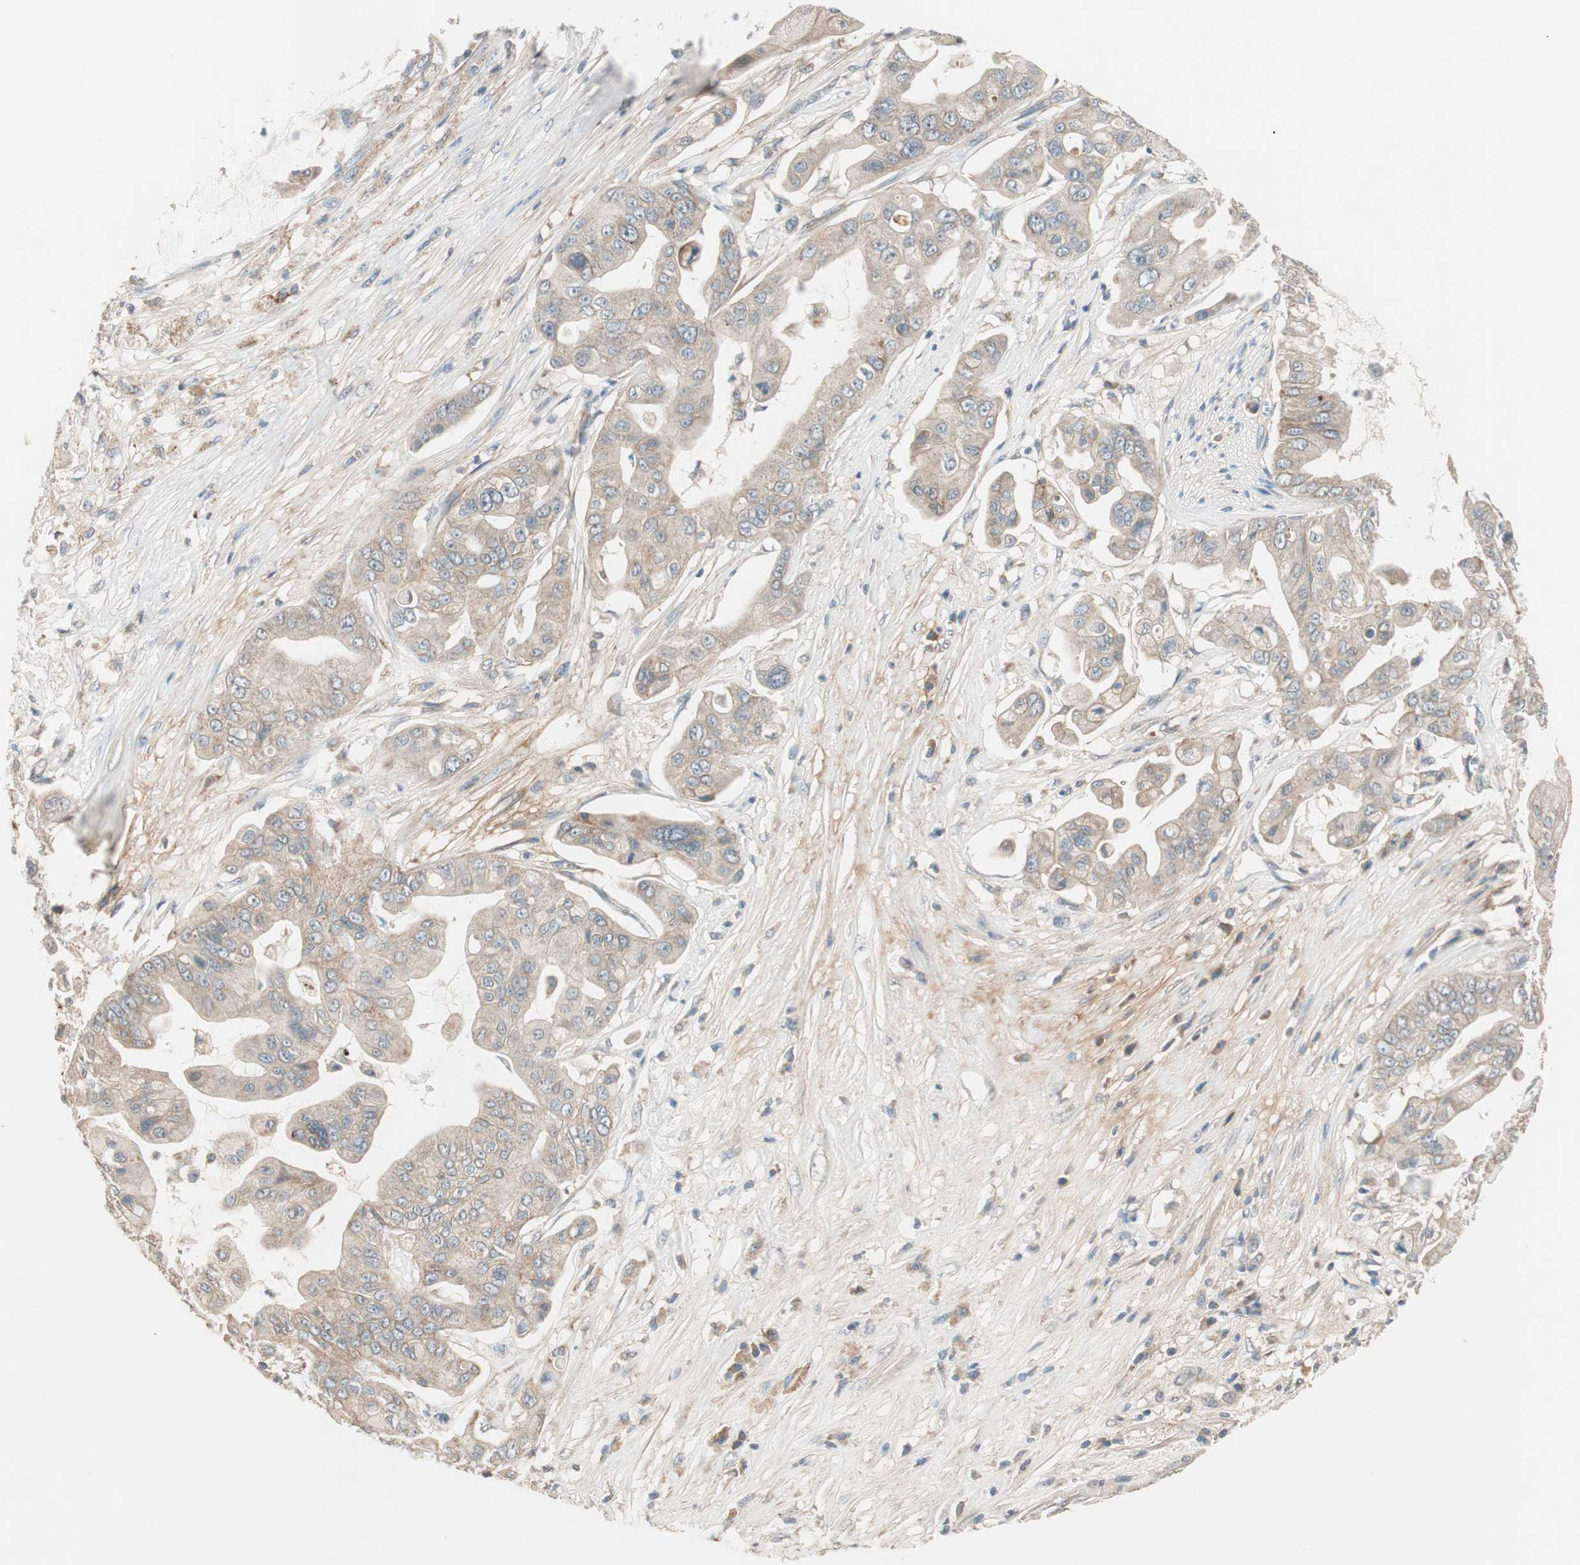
{"staining": {"intensity": "weak", "quantity": ">75%", "location": "cytoplasmic/membranous"}, "tissue": "pancreatic cancer", "cell_type": "Tumor cells", "image_type": "cancer", "snomed": [{"axis": "morphology", "description": "Adenocarcinoma, NOS"}, {"axis": "topography", "description": "Pancreas"}], "caption": "Protein expression analysis of pancreatic adenocarcinoma exhibits weak cytoplasmic/membranous positivity in approximately >75% of tumor cells.", "gene": "HPN", "patient": {"sex": "female", "age": 75}}